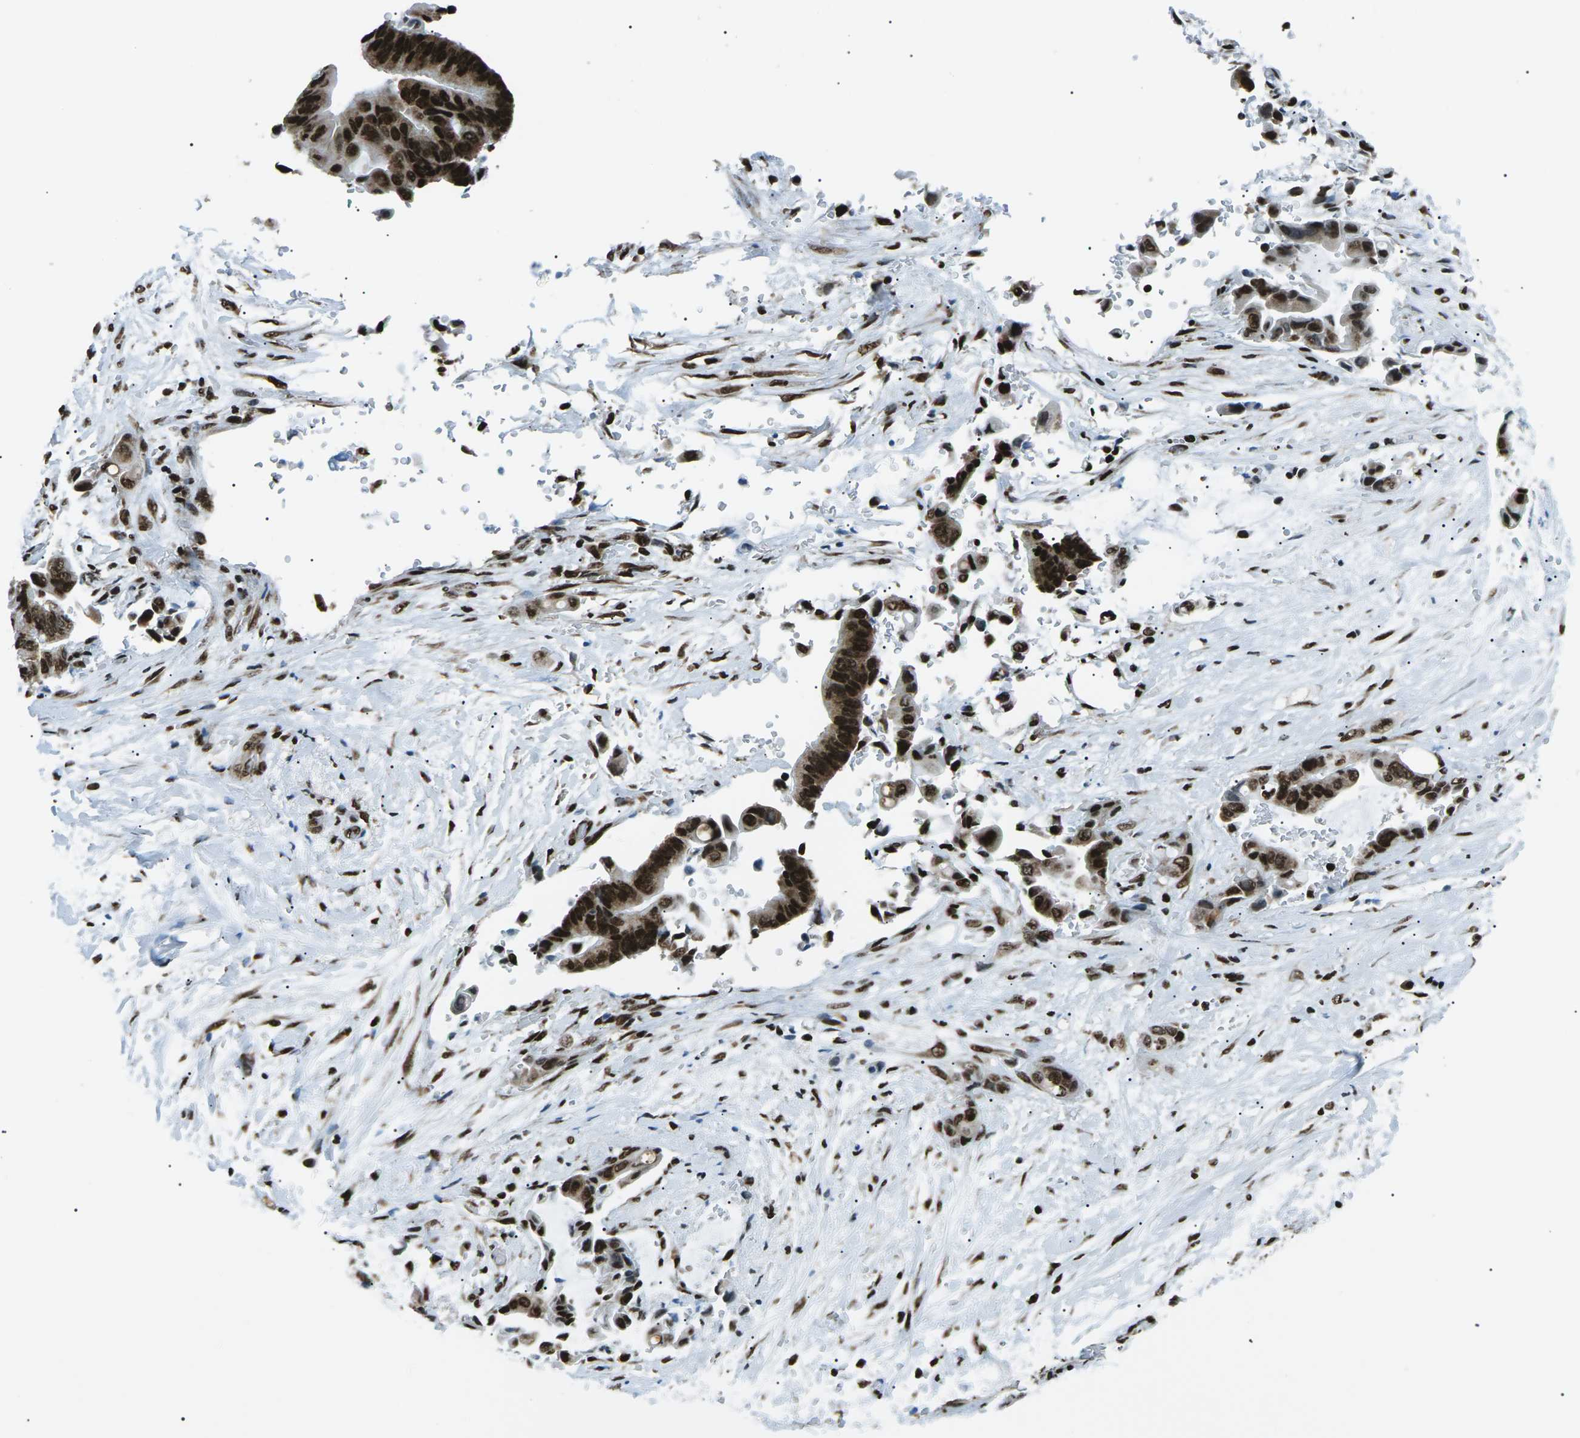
{"staining": {"intensity": "strong", "quantity": ">75%", "location": "nuclear"}, "tissue": "liver cancer", "cell_type": "Tumor cells", "image_type": "cancer", "snomed": [{"axis": "morphology", "description": "Cholangiocarcinoma"}, {"axis": "topography", "description": "Liver"}], "caption": "Immunohistochemical staining of liver cancer exhibits strong nuclear protein staining in about >75% of tumor cells.", "gene": "HNRNPK", "patient": {"sex": "female", "age": 61}}